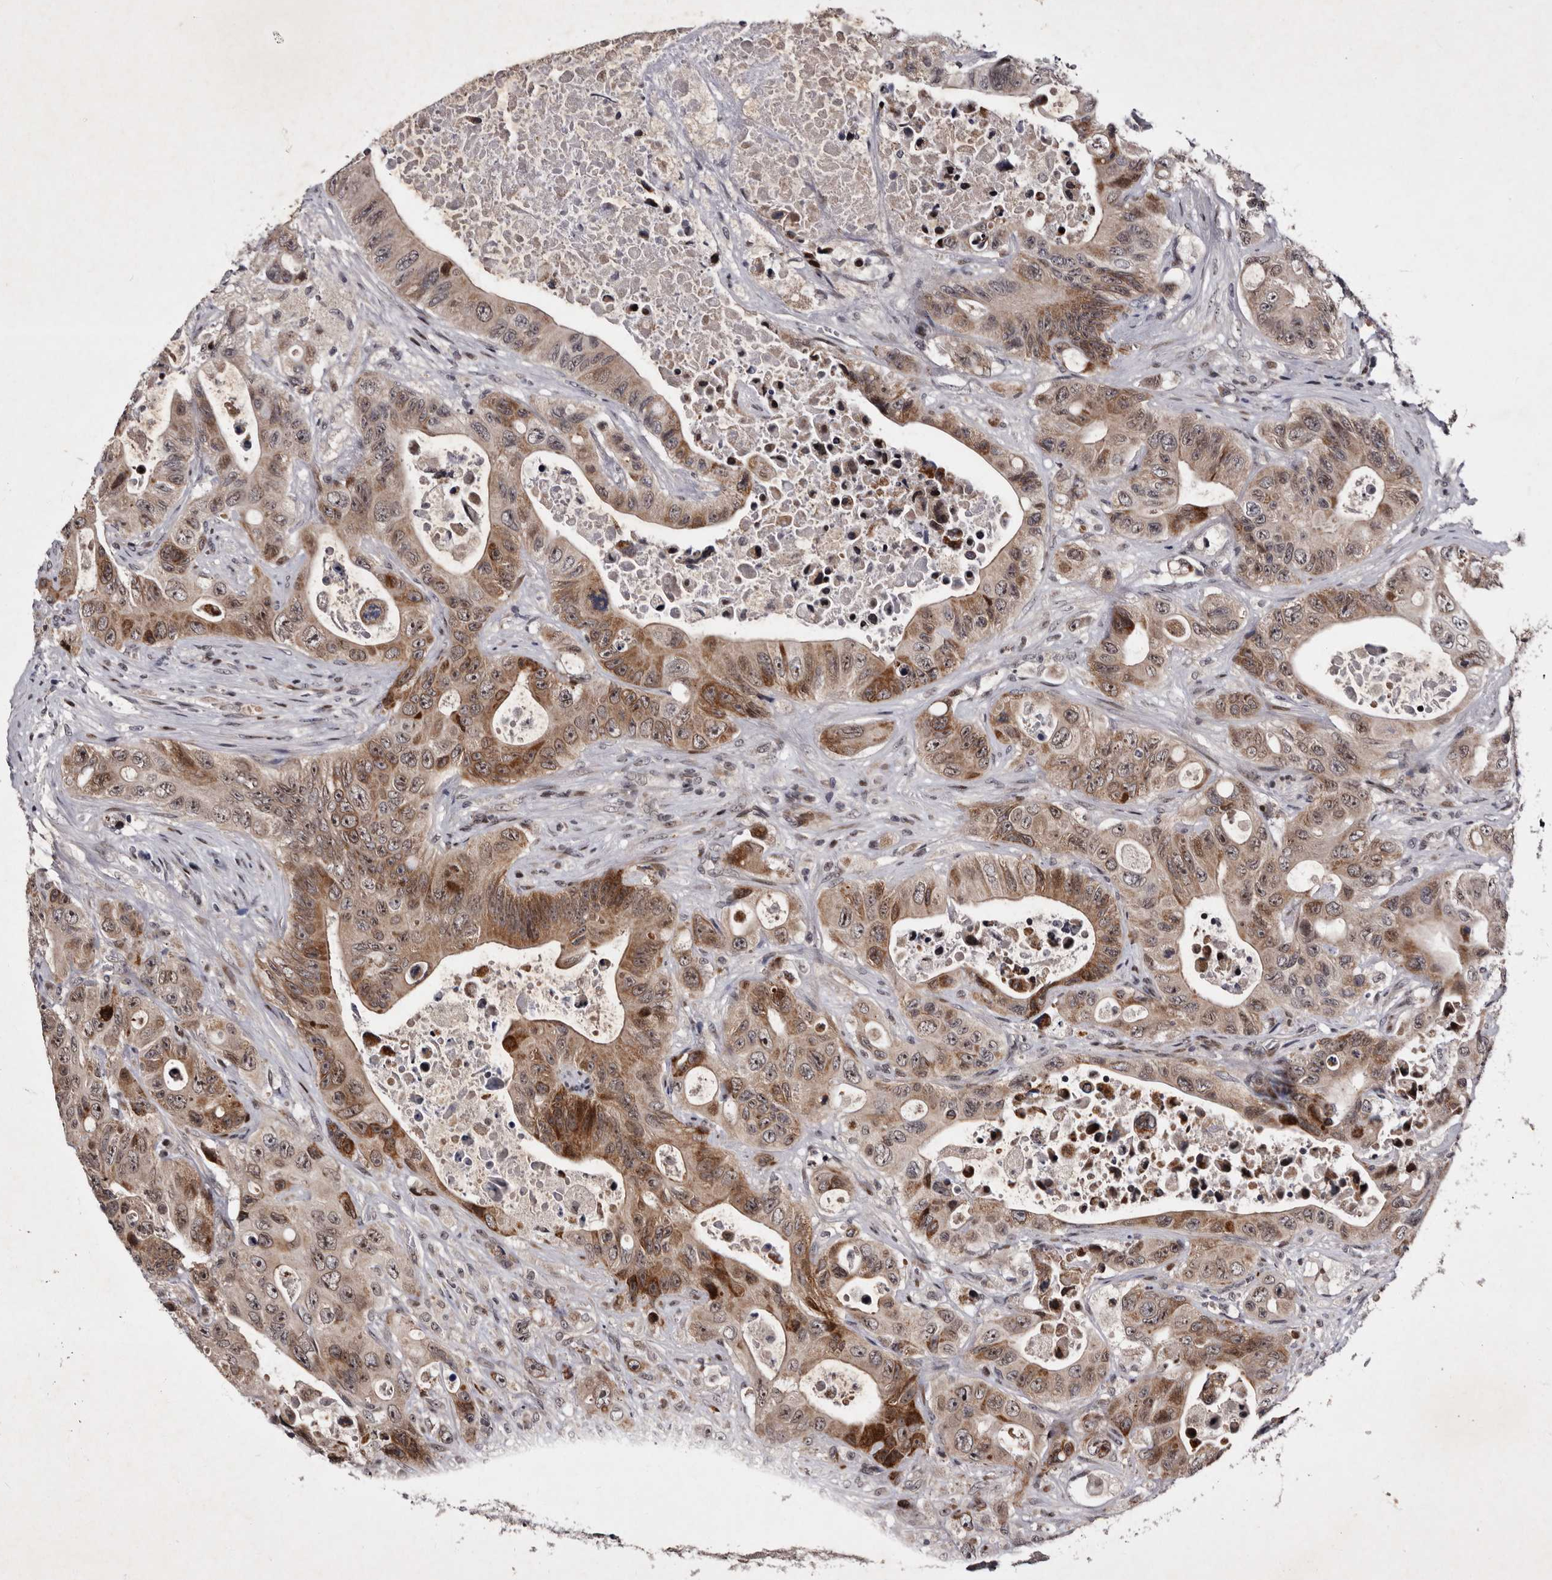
{"staining": {"intensity": "moderate", "quantity": ">75%", "location": "cytoplasmic/membranous,nuclear"}, "tissue": "colorectal cancer", "cell_type": "Tumor cells", "image_type": "cancer", "snomed": [{"axis": "morphology", "description": "Adenocarcinoma, NOS"}, {"axis": "topography", "description": "Colon"}], "caption": "Colorectal cancer was stained to show a protein in brown. There is medium levels of moderate cytoplasmic/membranous and nuclear positivity in approximately >75% of tumor cells.", "gene": "TNKS", "patient": {"sex": "female", "age": 46}}